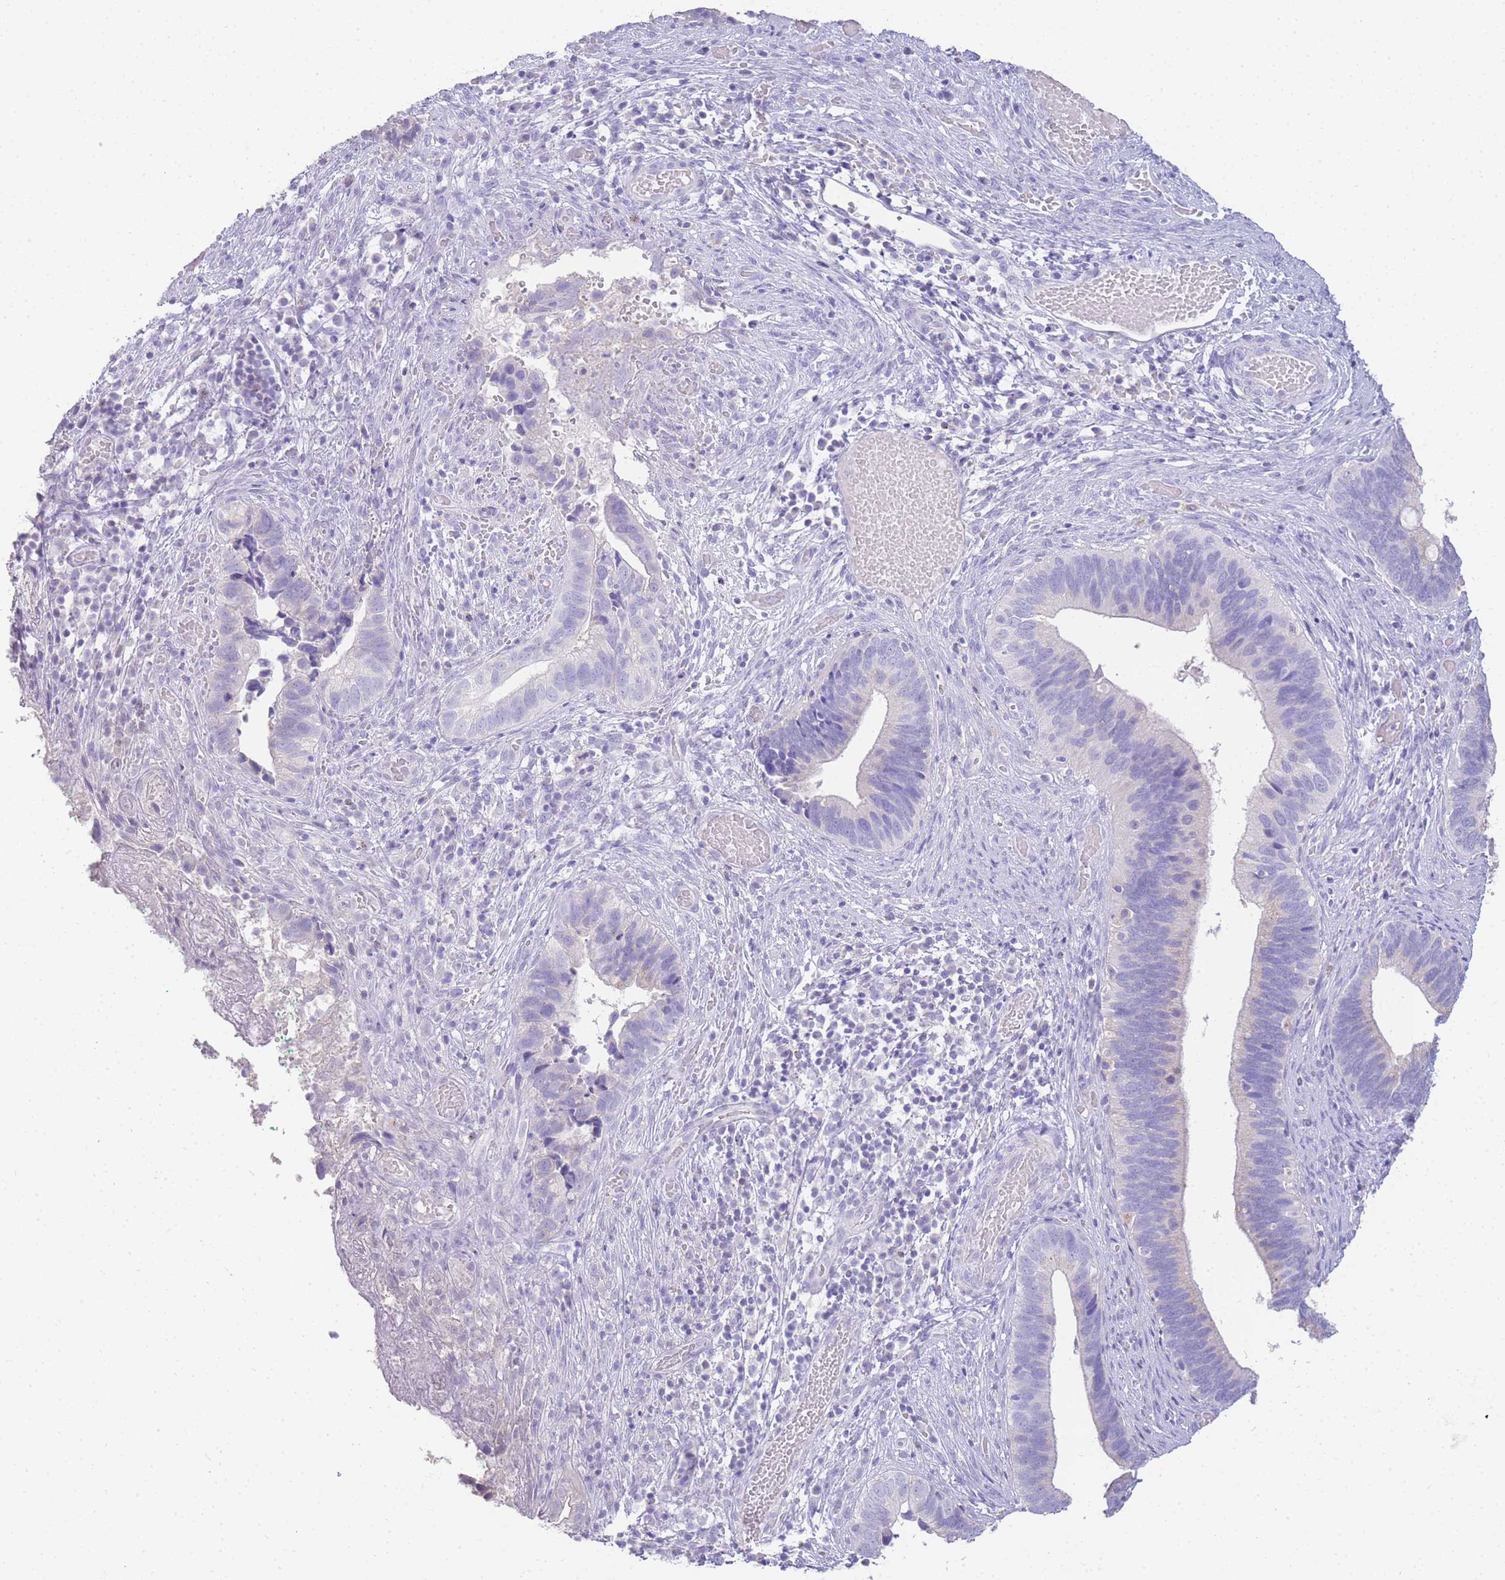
{"staining": {"intensity": "negative", "quantity": "none", "location": "none"}, "tissue": "cervical cancer", "cell_type": "Tumor cells", "image_type": "cancer", "snomed": [{"axis": "morphology", "description": "Adenocarcinoma, NOS"}, {"axis": "topography", "description": "Cervix"}], "caption": "Micrograph shows no significant protein staining in tumor cells of cervical cancer.", "gene": "DPP4", "patient": {"sex": "female", "age": 42}}